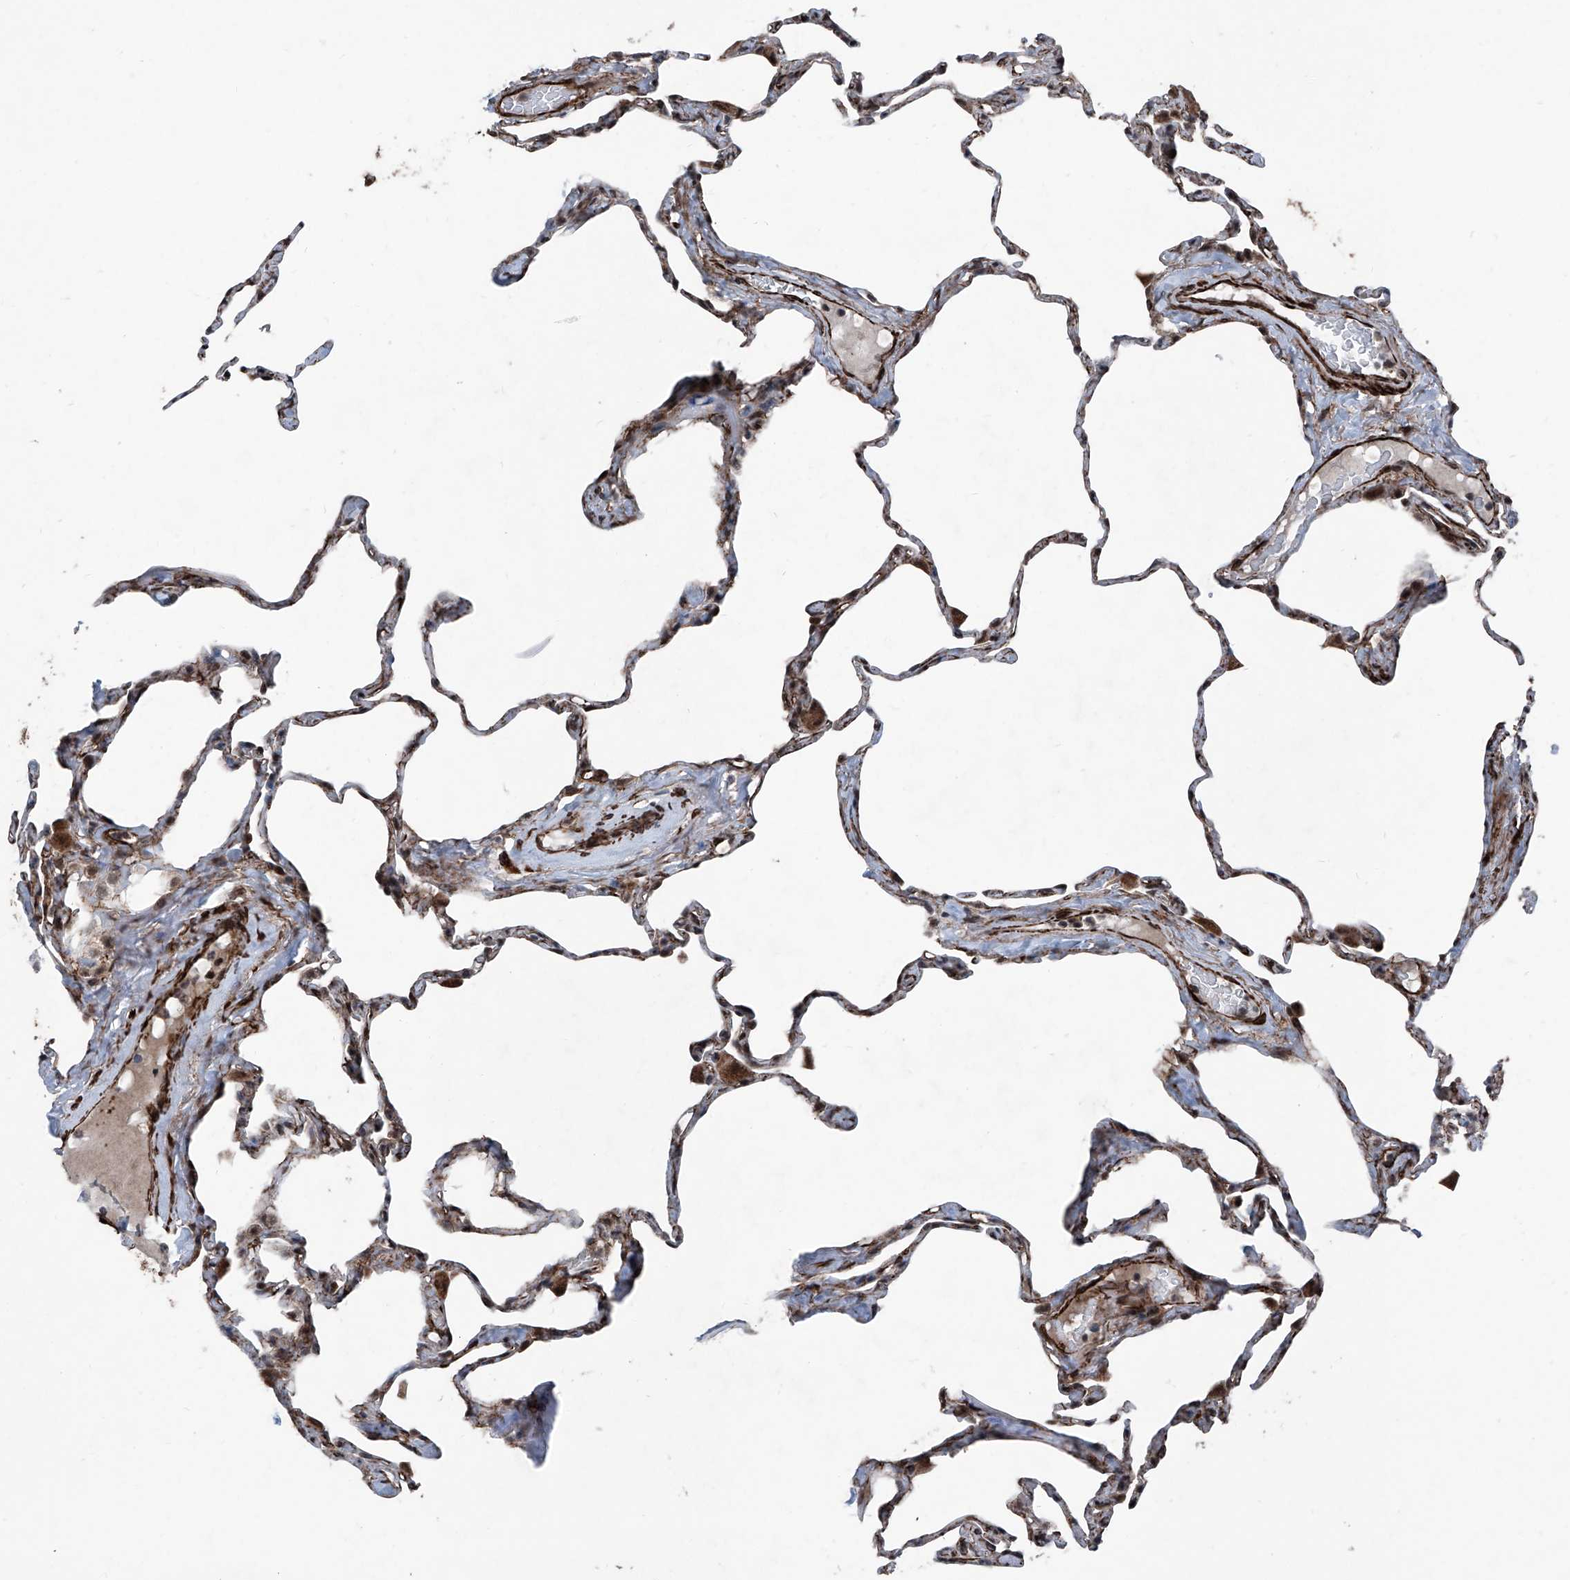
{"staining": {"intensity": "weak", "quantity": "25%-75%", "location": "cytoplasmic/membranous"}, "tissue": "lung", "cell_type": "Alveolar cells", "image_type": "normal", "snomed": [{"axis": "morphology", "description": "Normal tissue, NOS"}, {"axis": "topography", "description": "Lung"}], "caption": "High-power microscopy captured an immunohistochemistry histopathology image of normal lung, revealing weak cytoplasmic/membranous staining in about 25%-75% of alveolar cells.", "gene": "COA7", "patient": {"sex": "male", "age": 65}}